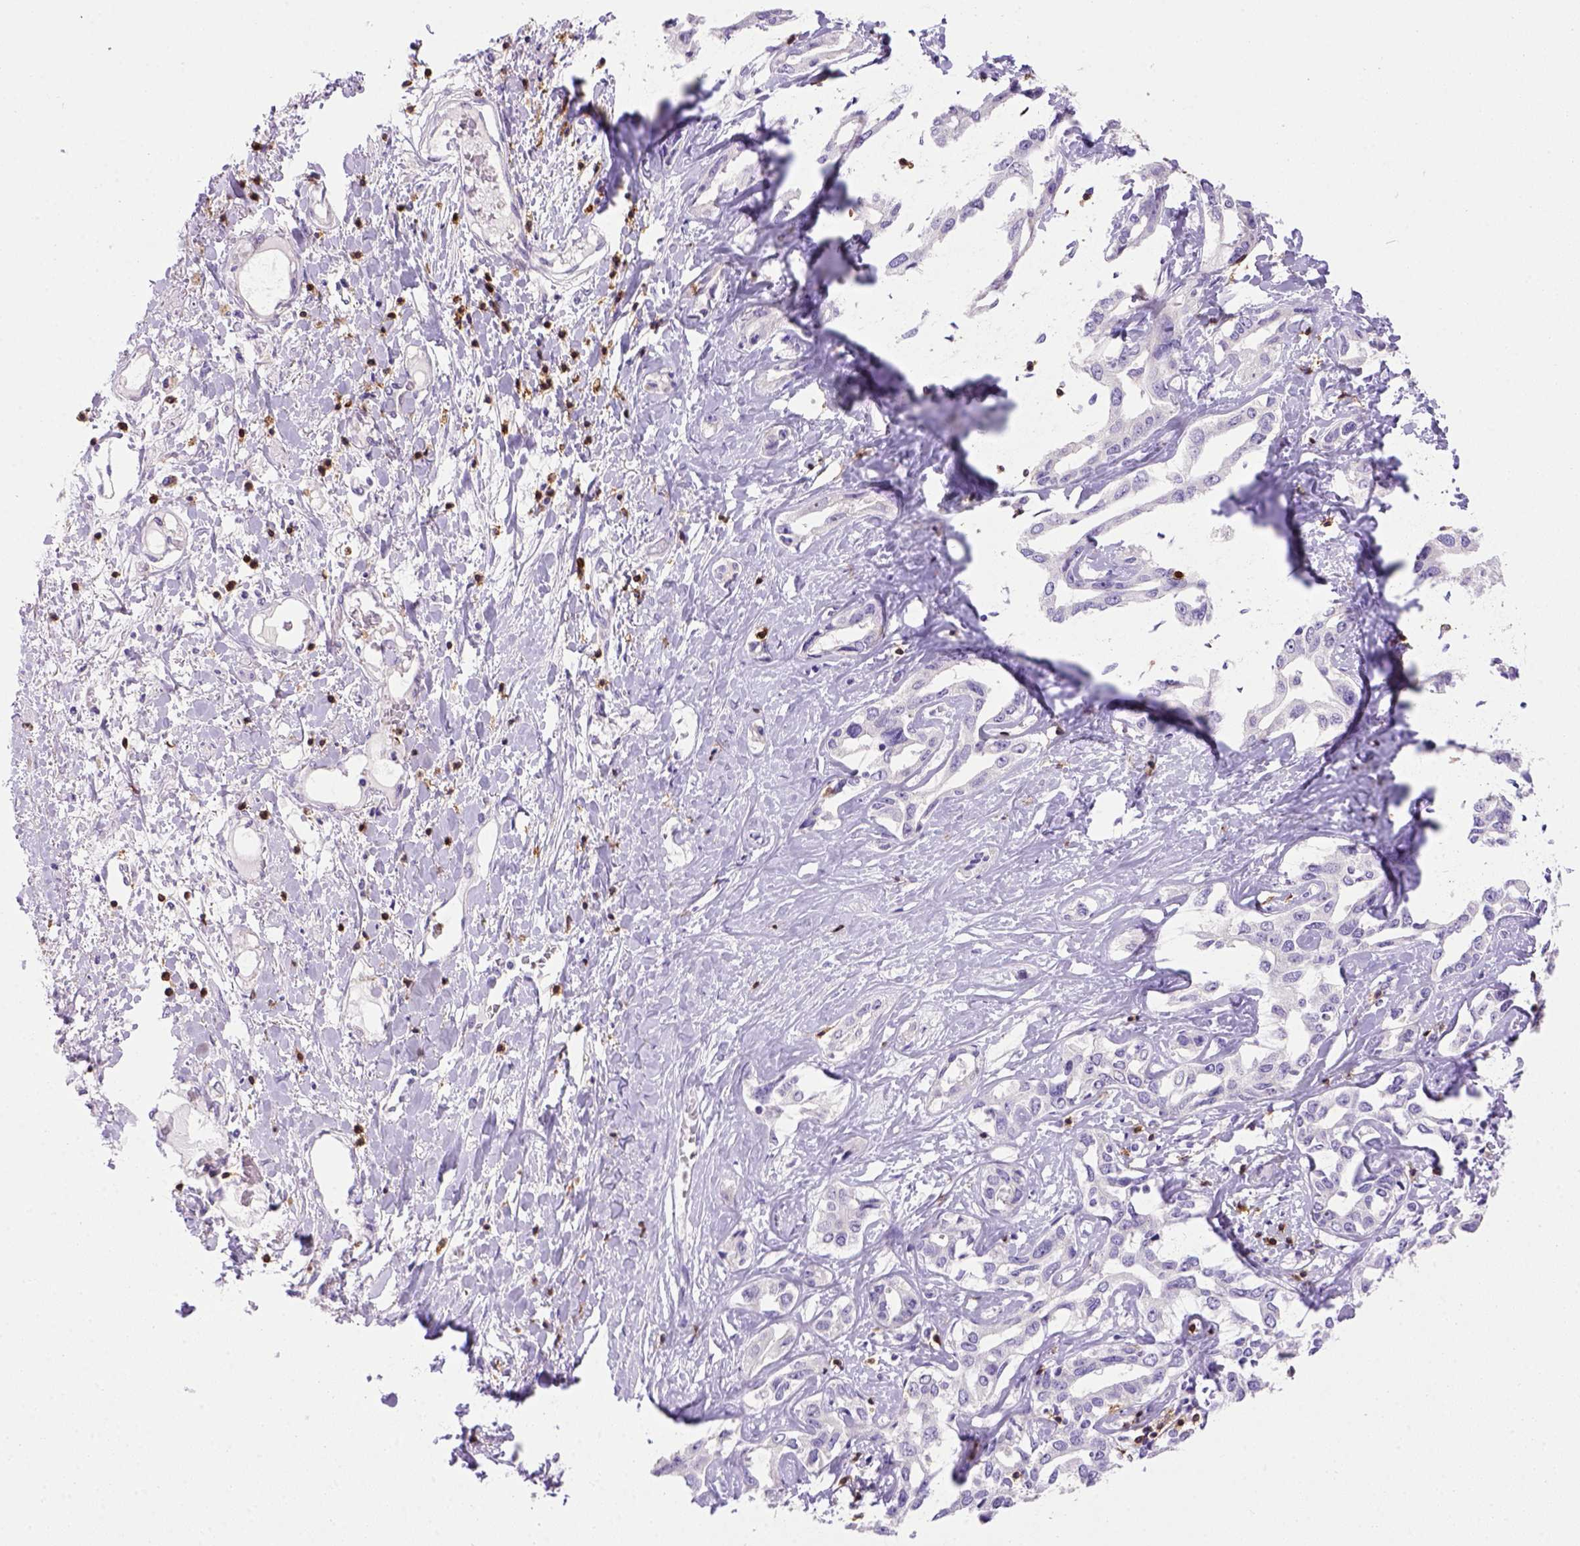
{"staining": {"intensity": "negative", "quantity": "none", "location": "none"}, "tissue": "liver cancer", "cell_type": "Tumor cells", "image_type": "cancer", "snomed": [{"axis": "morphology", "description": "Cholangiocarcinoma"}, {"axis": "topography", "description": "Liver"}], "caption": "DAB immunohistochemical staining of human liver cholangiocarcinoma displays no significant expression in tumor cells.", "gene": "CD3E", "patient": {"sex": "male", "age": 59}}